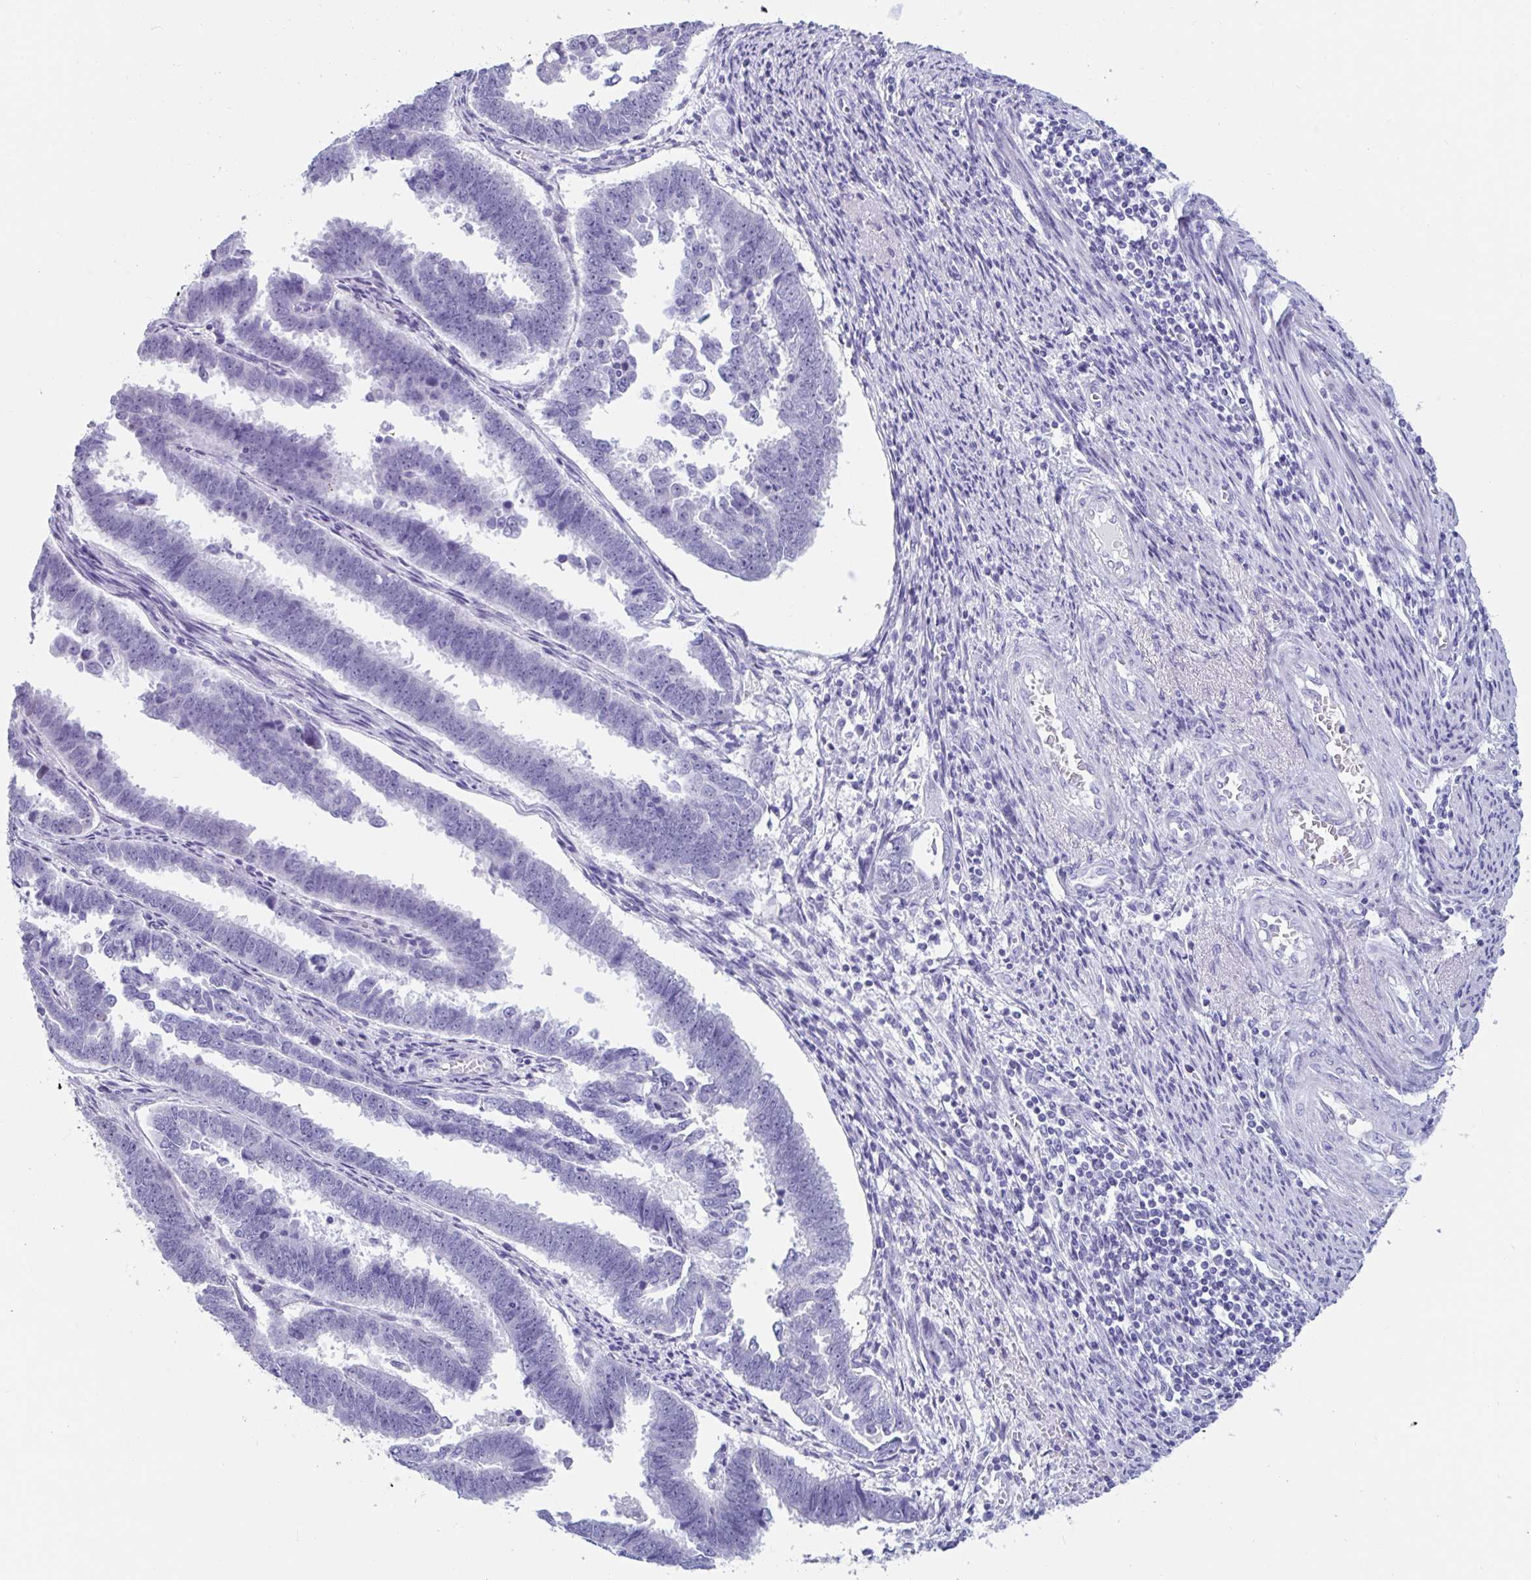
{"staining": {"intensity": "negative", "quantity": "none", "location": "none"}, "tissue": "endometrial cancer", "cell_type": "Tumor cells", "image_type": "cancer", "snomed": [{"axis": "morphology", "description": "Adenocarcinoma, NOS"}, {"axis": "topography", "description": "Endometrium"}], "caption": "The IHC micrograph has no significant expression in tumor cells of adenocarcinoma (endometrial) tissue.", "gene": "GKN2", "patient": {"sex": "female", "age": 75}}